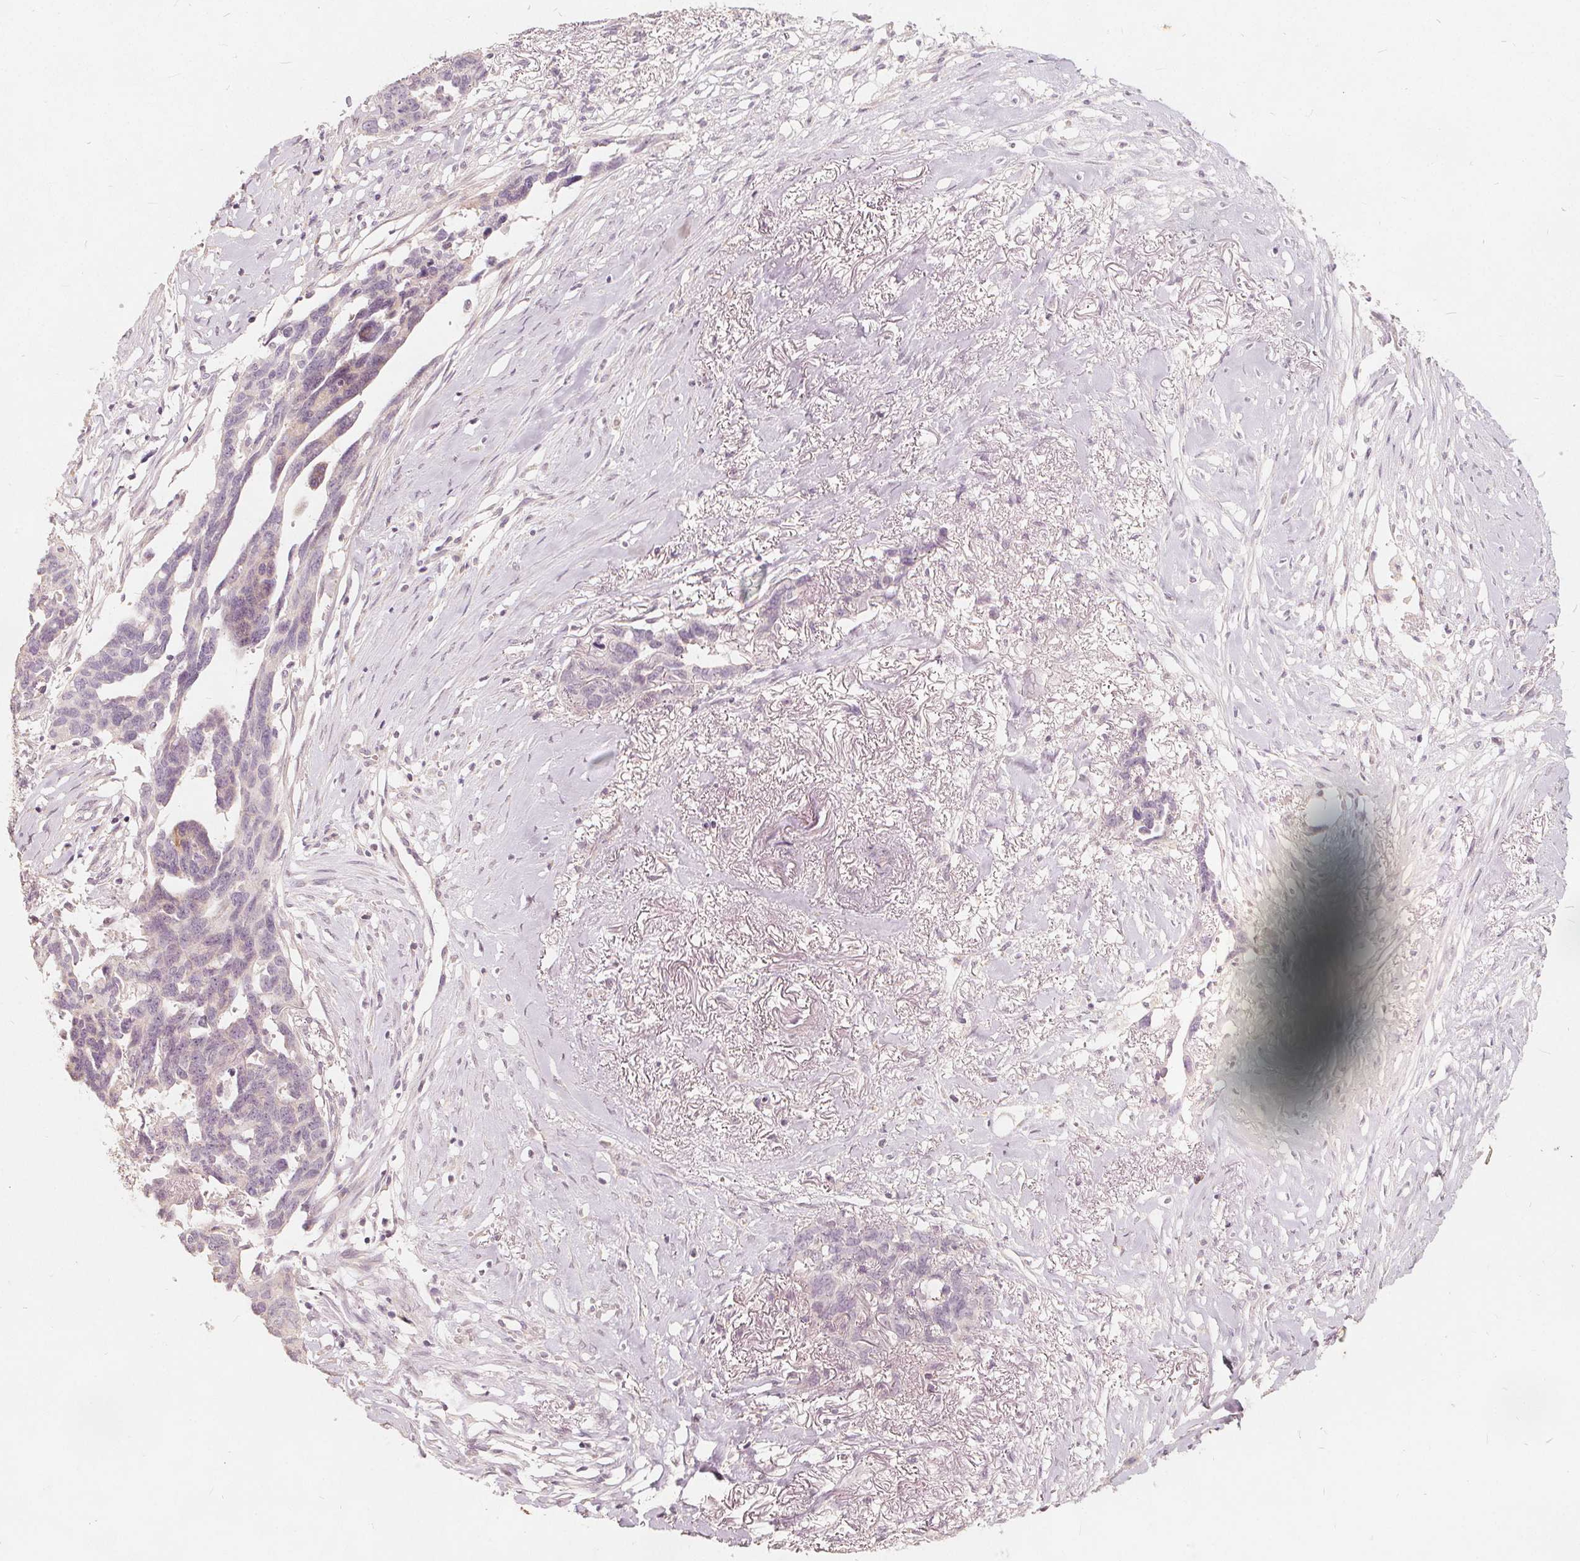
{"staining": {"intensity": "weak", "quantity": "<25%", "location": "cytoplasmic/membranous"}, "tissue": "ovarian cancer", "cell_type": "Tumor cells", "image_type": "cancer", "snomed": [{"axis": "morphology", "description": "Cystadenocarcinoma, serous, NOS"}, {"axis": "topography", "description": "Ovary"}], "caption": "Immunohistochemistry (IHC) histopathology image of neoplastic tissue: human ovarian serous cystadenocarcinoma stained with DAB (3,3'-diaminobenzidine) displays no significant protein staining in tumor cells.", "gene": "PTPRT", "patient": {"sex": "female", "age": 69}}